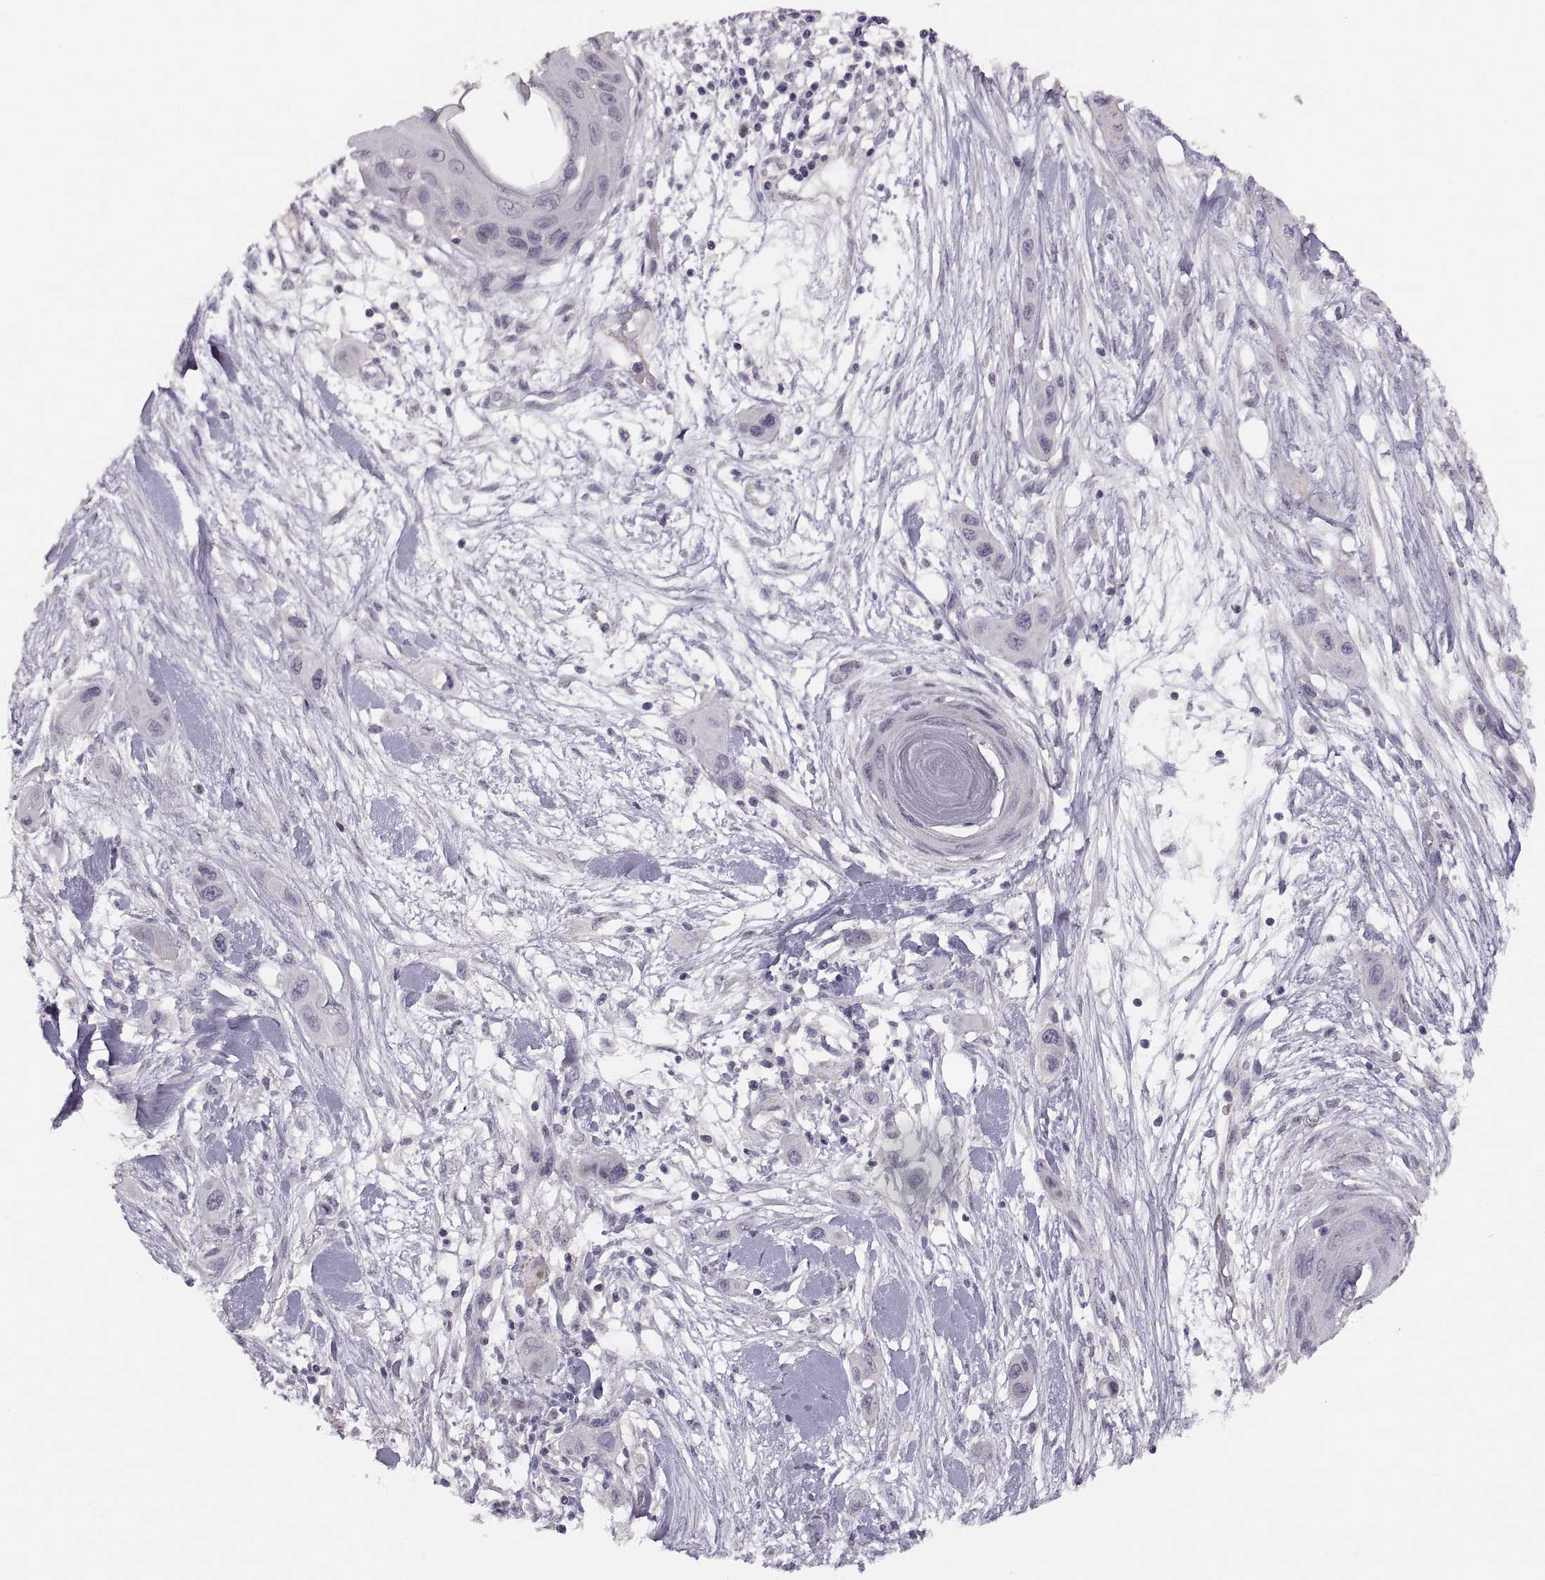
{"staining": {"intensity": "negative", "quantity": "none", "location": "none"}, "tissue": "skin cancer", "cell_type": "Tumor cells", "image_type": "cancer", "snomed": [{"axis": "morphology", "description": "Squamous cell carcinoma, NOS"}, {"axis": "topography", "description": "Skin"}], "caption": "Tumor cells show no significant protein positivity in skin cancer (squamous cell carcinoma).", "gene": "CDH2", "patient": {"sex": "male", "age": 79}}